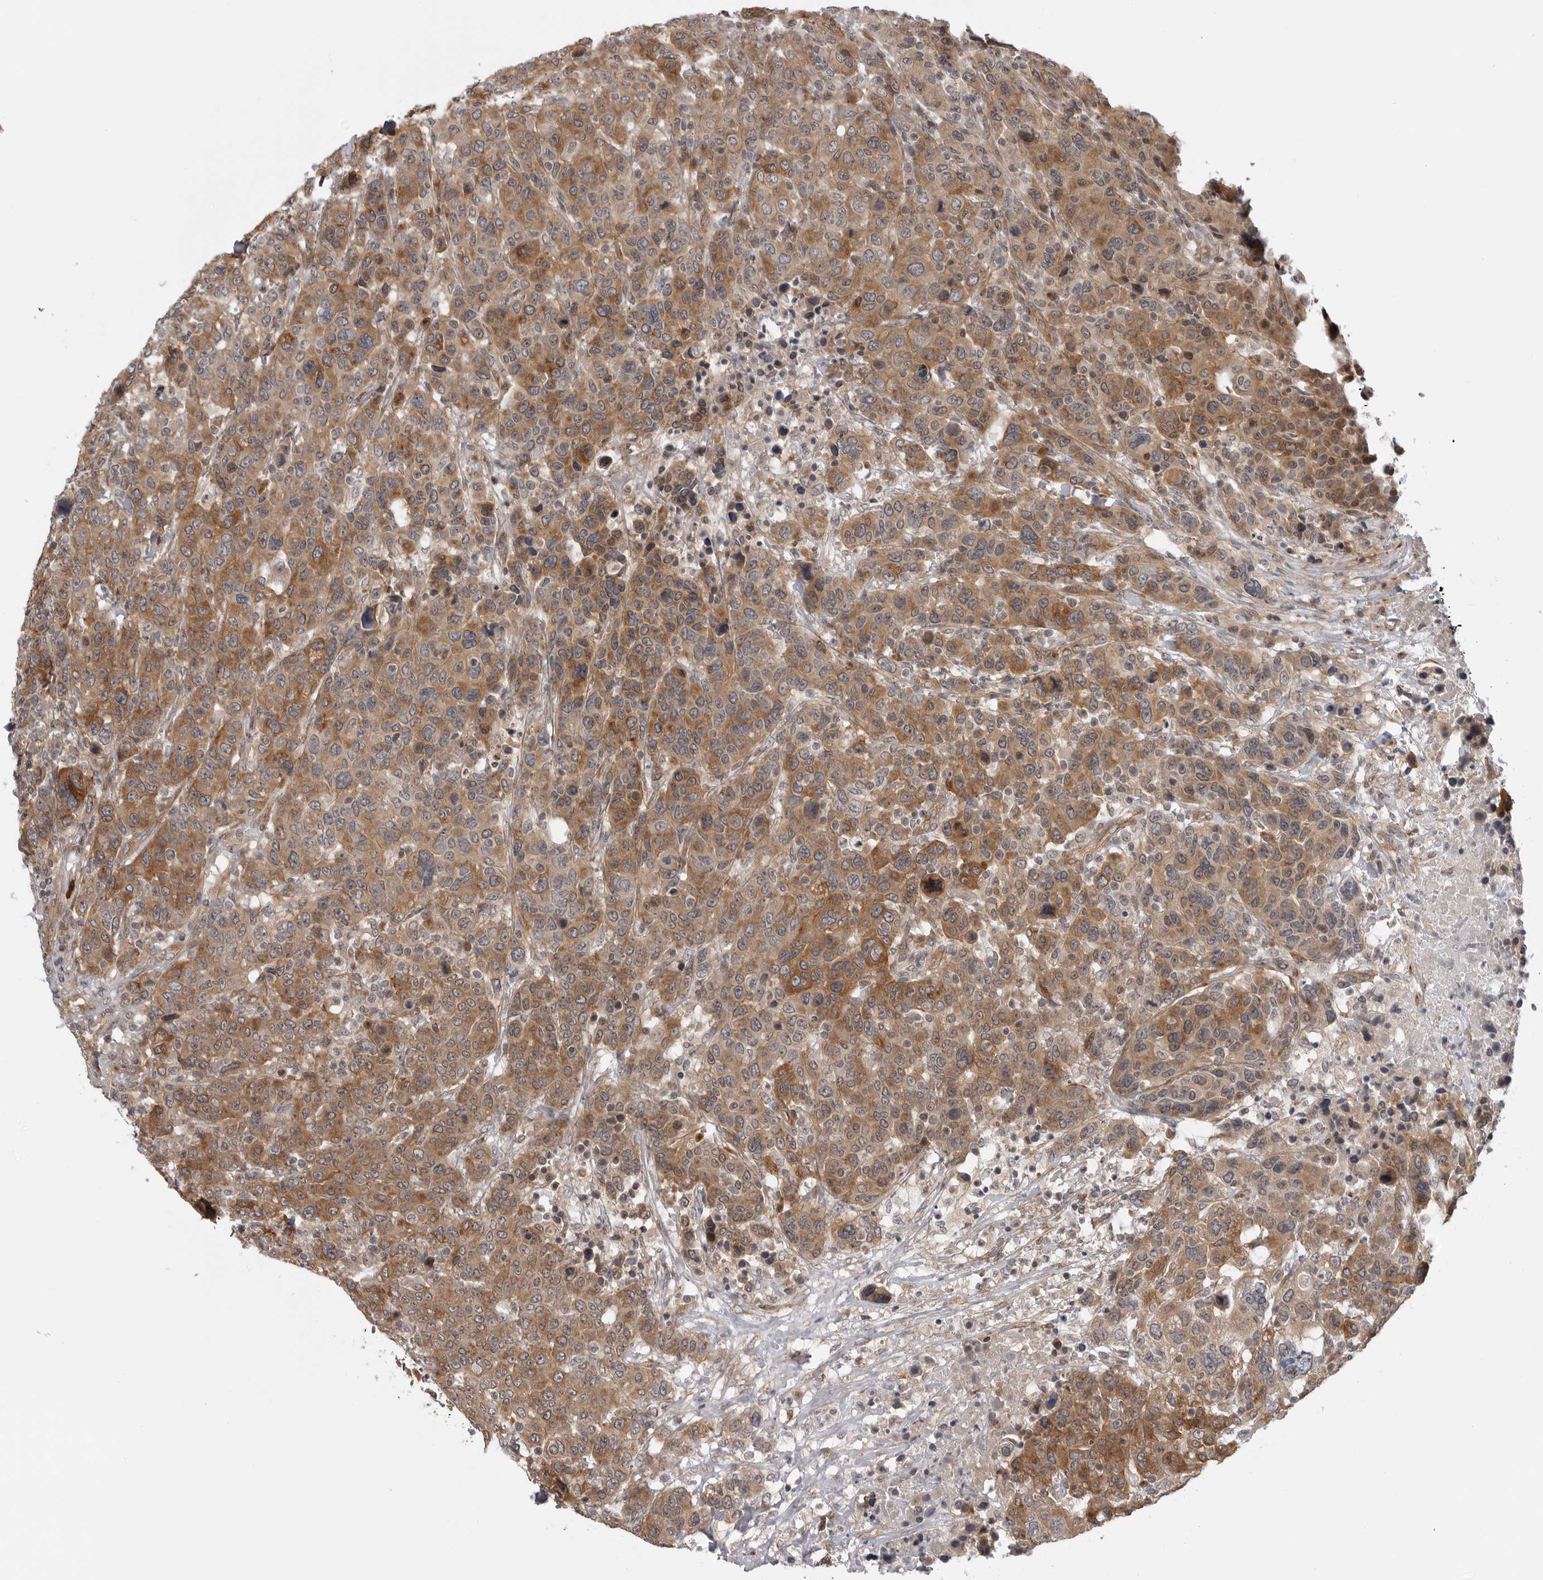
{"staining": {"intensity": "moderate", "quantity": ">75%", "location": "cytoplasmic/membranous"}, "tissue": "breast cancer", "cell_type": "Tumor cells", "image_type": "cancer", "snomed": [{"axis": "morphology", "description": "Duct carcinoma"}, {"axis": "topography", "description": "Breast"}], "caption": "Protein positivity by immunohistochemistry reveals moderate cytoplasmic/membranous expression in approximately >75% of tumor cells in intraductal carcinoma (breast).", "gene": "LRRC45", "patient": {"sex": "female", "age": 37}}